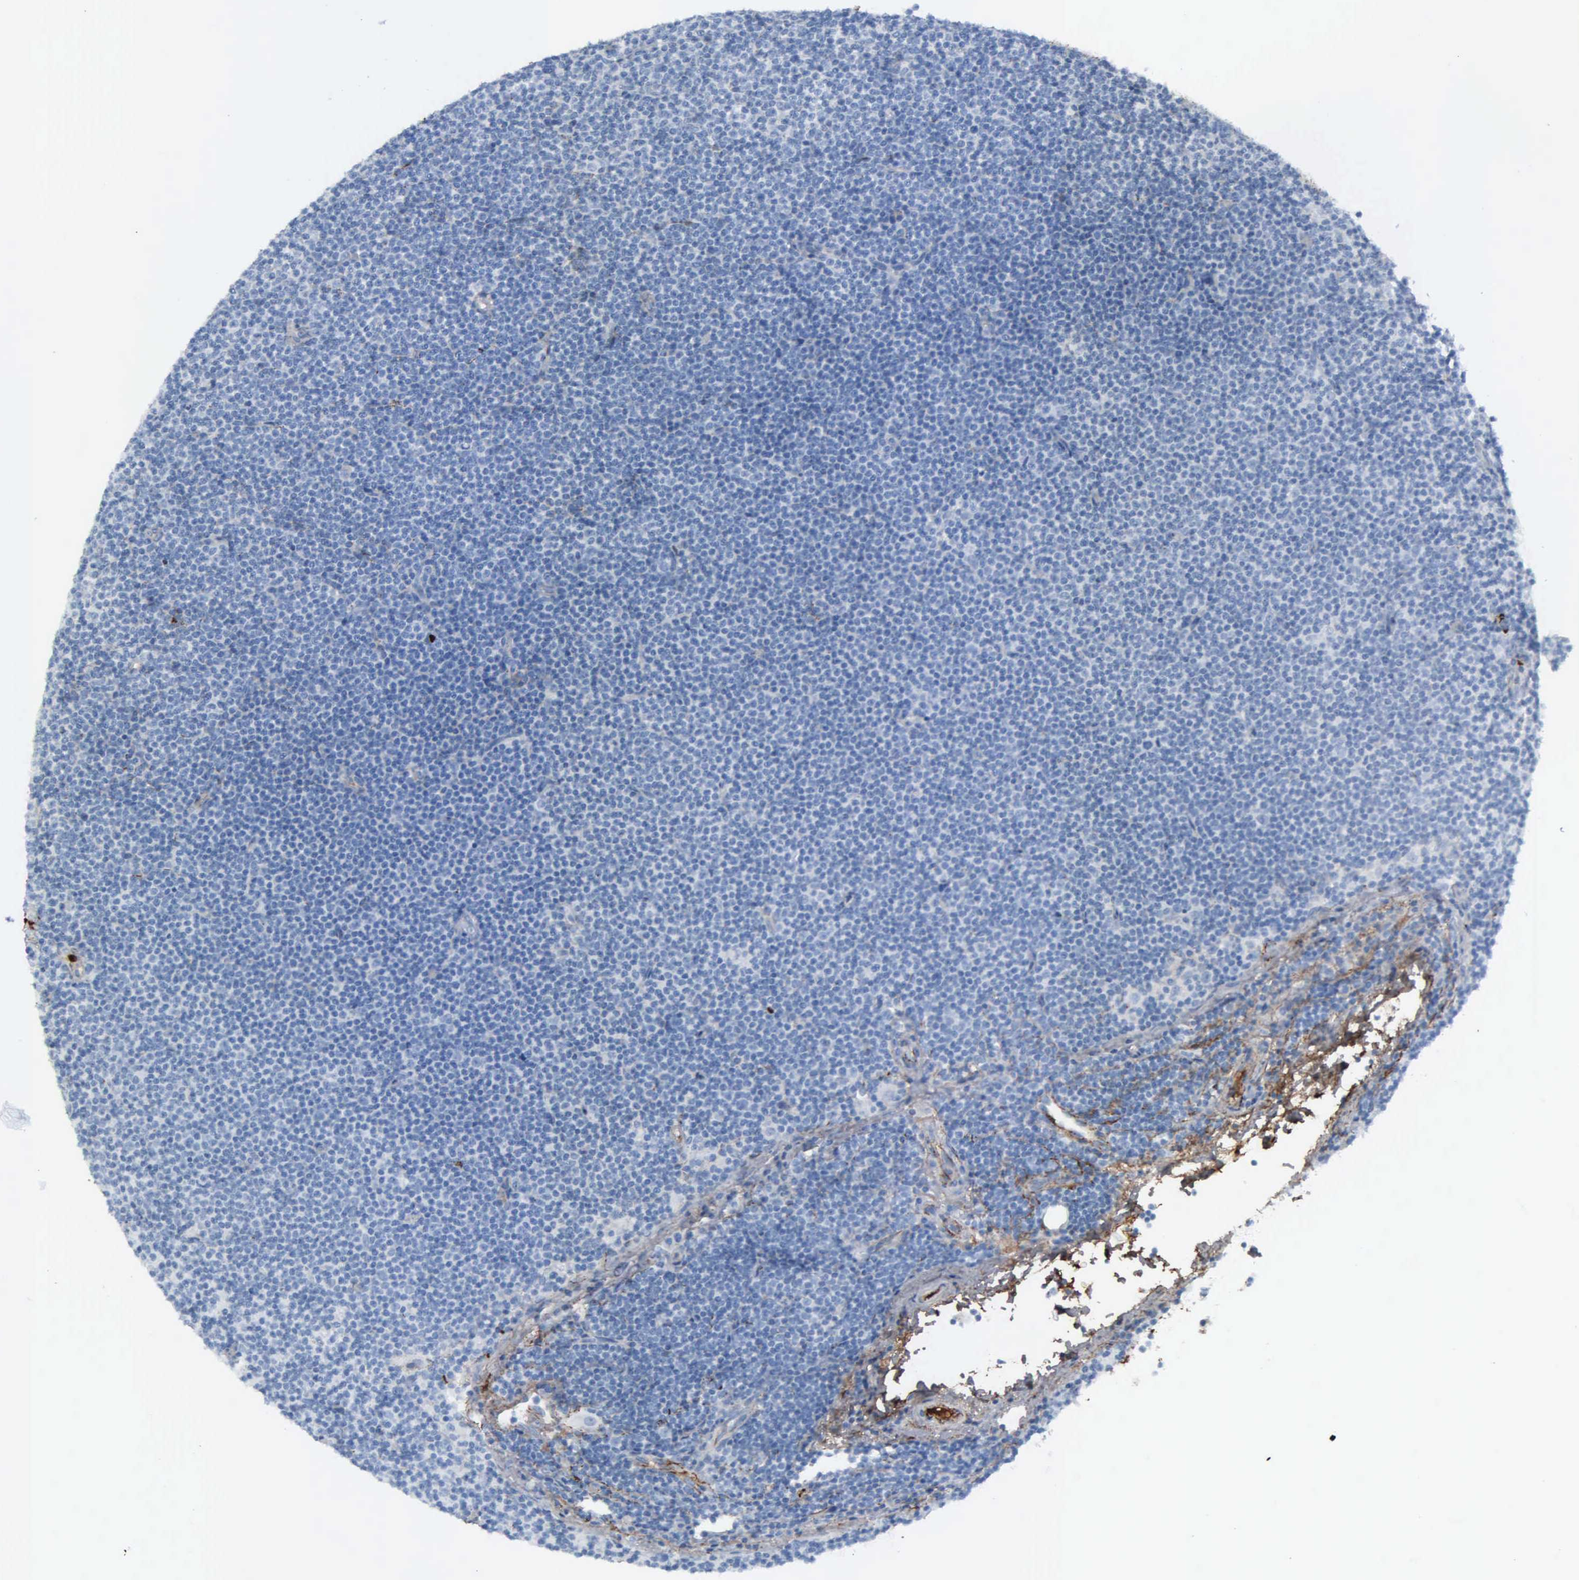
{"staining": {"intensity": "negative", "quantity": "none", "location": "none"}, "tissue": "lymphoma", "cell_type": "Tumor cells", "image_type": "cancer", "snomed": [{"axis": "morphology", "description": "Malignant lymphoma, non-Hodgkin's type, Low grade"}, {"axis": "topography", "description": "Lymph node"}], "caption": "This is an IHC photomicrograph of human low-grade malignant lymphoma, non-Hodgkin's type. There is no staining in tumor cells.", "gene": "FN1", "patient": {"sex": "female", "age": 69}}